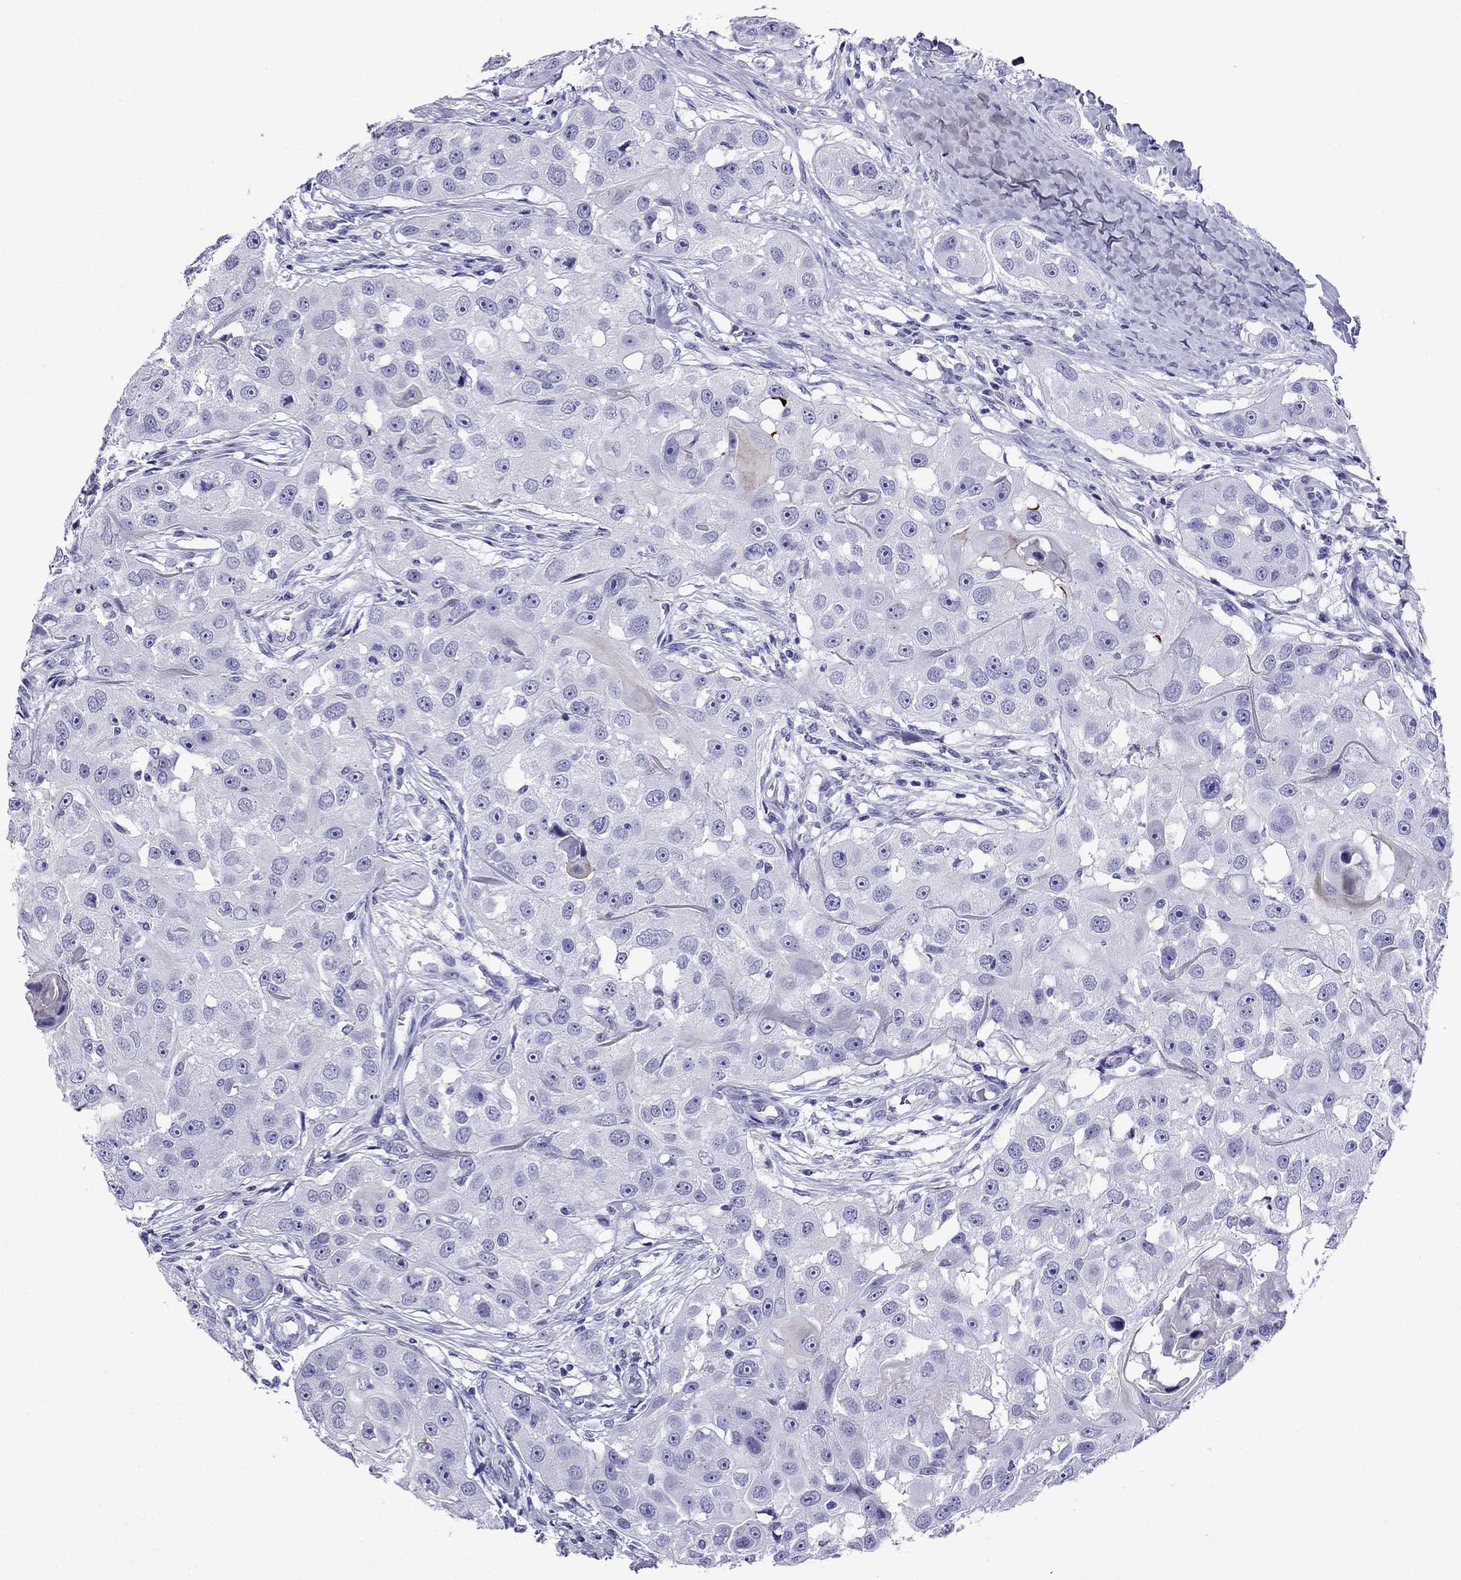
{"staining": {"intensity": "negative", "quantity": "none", "location": "none"}, "tissue": "head and neck cancer", "cell_type": "Tumor cells", "image_type": "cancer", "snomed": [{"axis": "morphology", "description": "Squamous cell carcinoma, NOS"}, {"axis": "topography", "description": "Head-Neck"}], "caption": "Image shows no protein expression in tumor cells of head and neck cancer tissue. (Stains: DAB (3,3'-diaminobenzidine) IHC with hematoxylin counter stain, Microscopy: brightfield microscopy at high magnification).", "gene": "CRYBA1", "patient": {"sex": "male", "age": 51}}